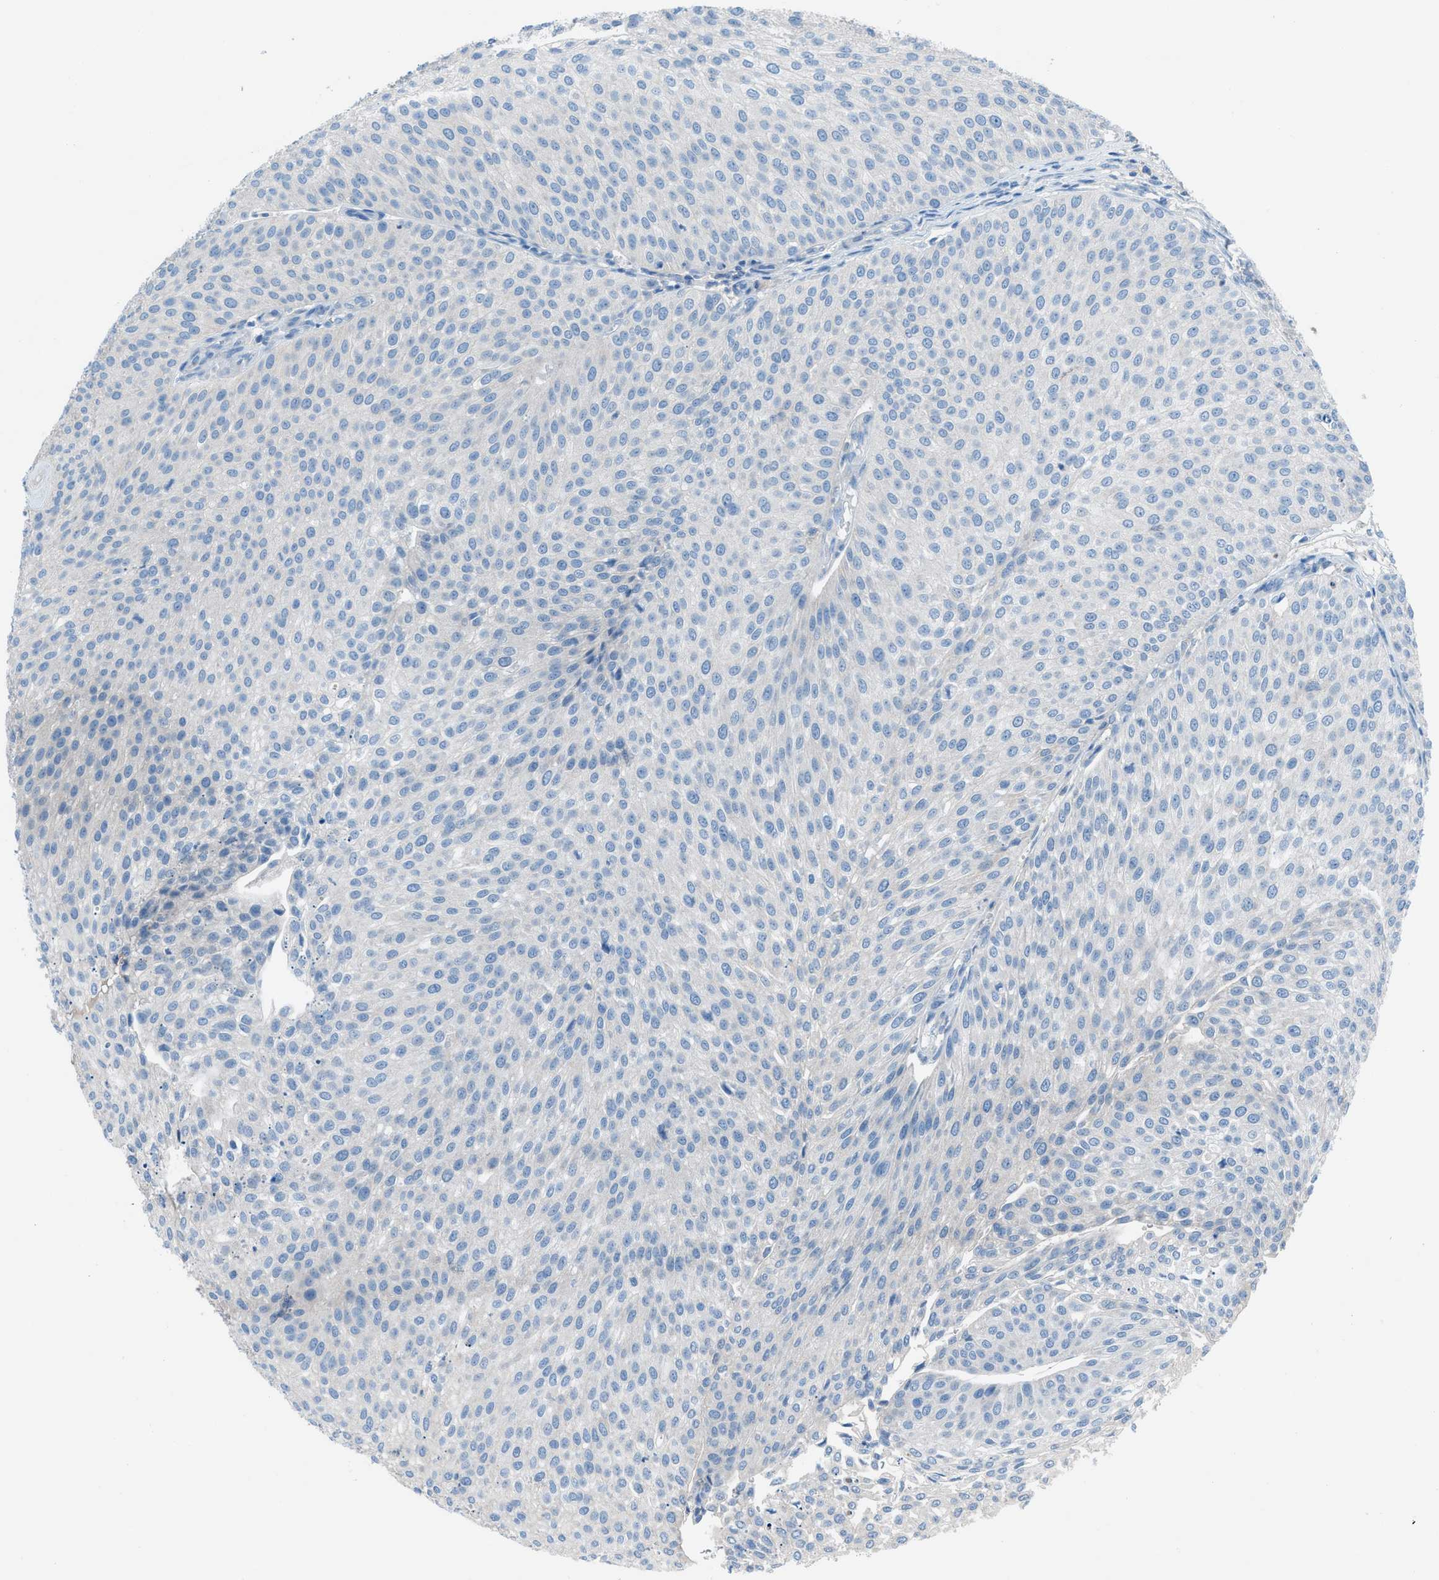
{"staining": {"intensity": "negative", "quantity": "none", "location": "none"}, "tissue": "urothelial cancer", "cell_type": "Tumor cells", "image_type": "cancer", "snomed": [{"axis": "morphology", "description": "Urothelial carcinoma, Low grade"}, {"axis": "topography", "description": "Smooth muscle"}, {"axis": "topography", "description": "Urinary bladder"}], "caption": "This is a micrograph of immunohistochemistry staining of urothelial carcinoma (low-grade), which shows no staining in tumor cells.", "gene": "C5AR2", "patient": {"sex": "male", "age": 60}}